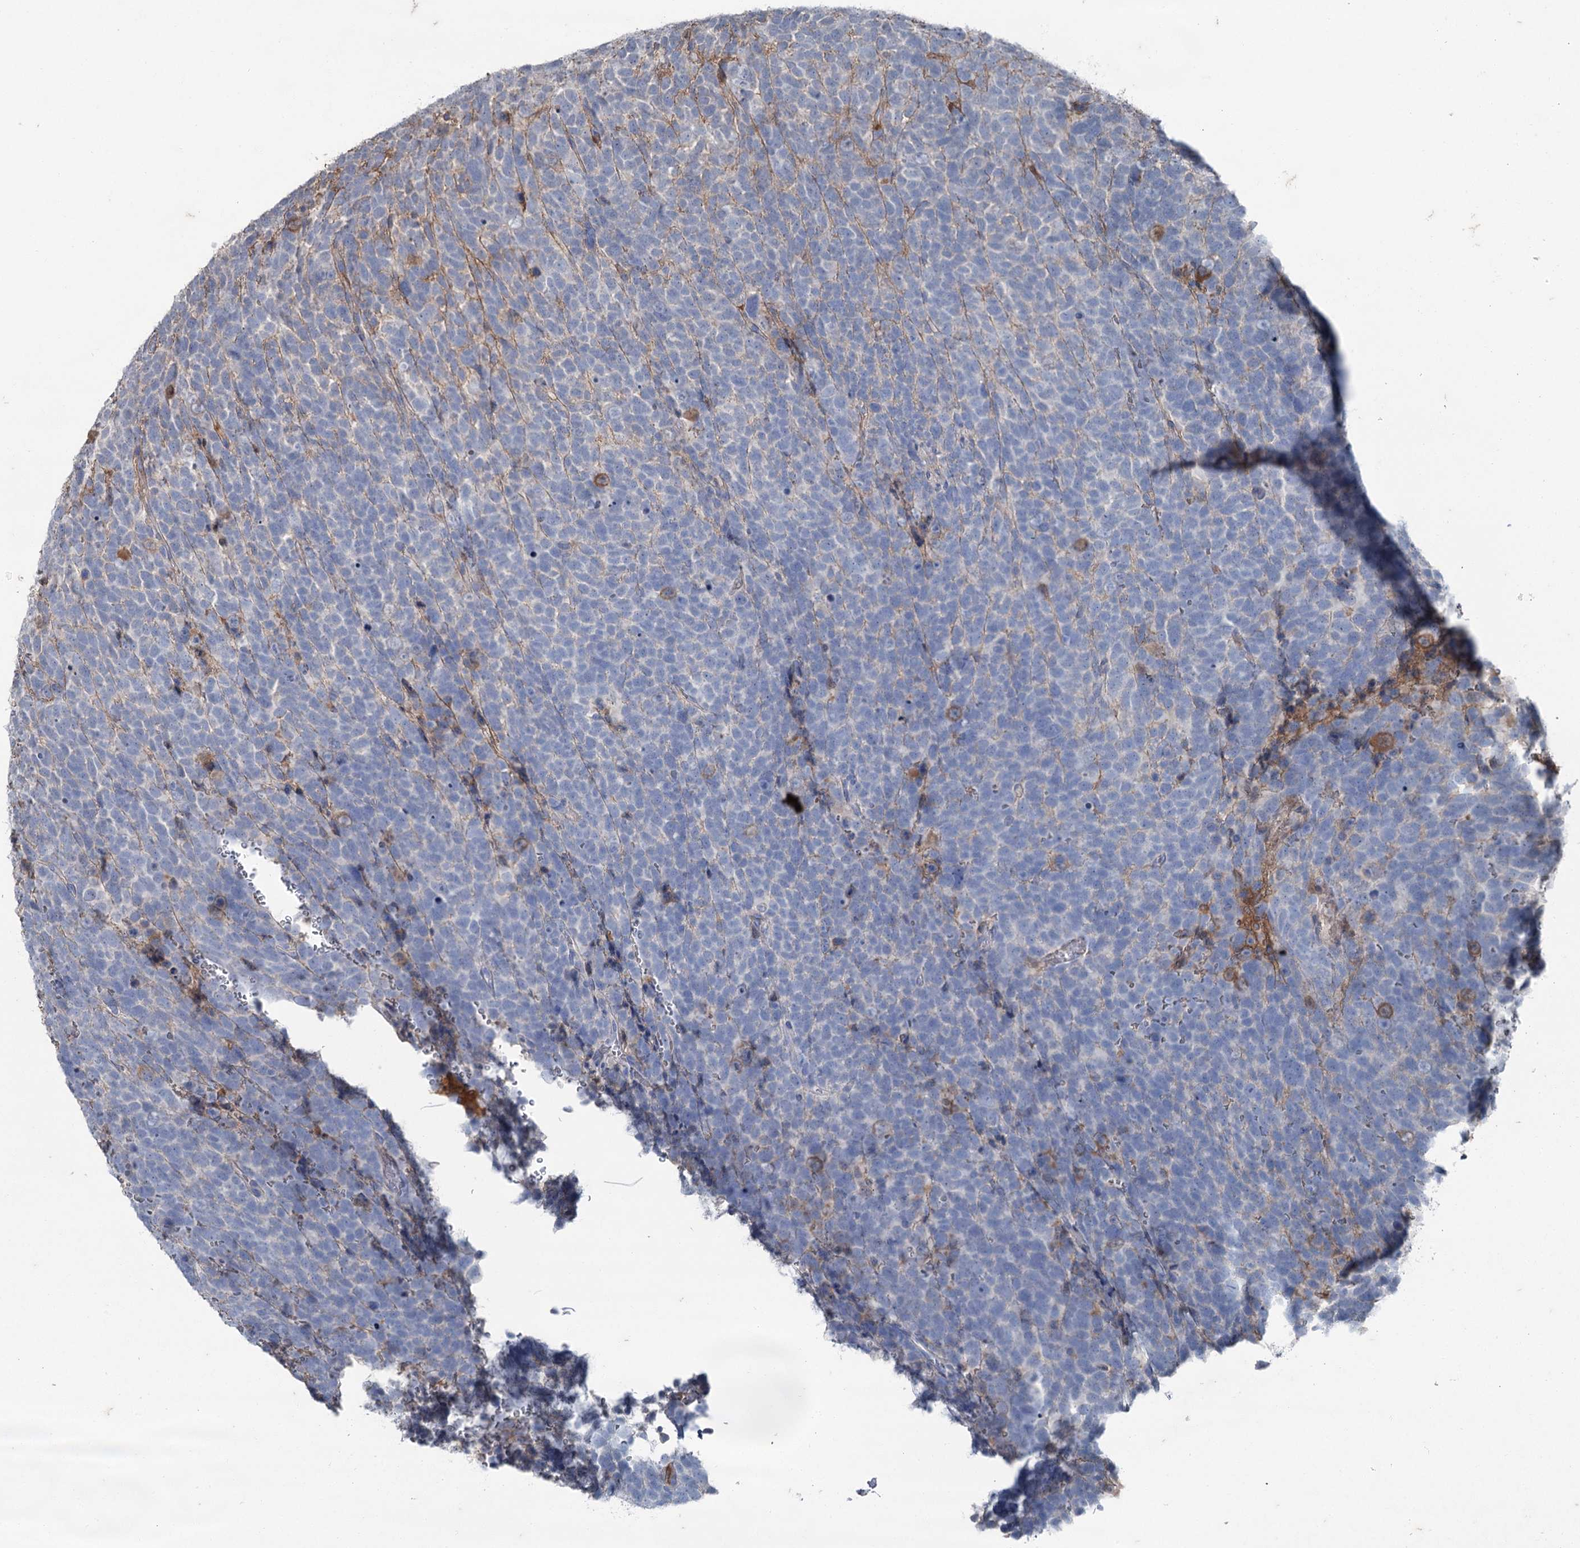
{"staining": {"intensity": "negative", "quantity": "none", "location": "none"}, "tissue": "urothelial cancer", "cell_type": "Tumor cells", "image_type": "cancer", "snomed": [{"axis": "morphology", "description": "Urothelial carcinoma, High grade"}, {"axis": "topography", "description": "Urinary bladder"}], "caption": "Urothelial cancer stained for a protein using immunohistochemistry (IHC) exhibits no positivity tumor cells.", "gene": "PGLYRP2", "patient": {"sex": "female", "age": 82}}